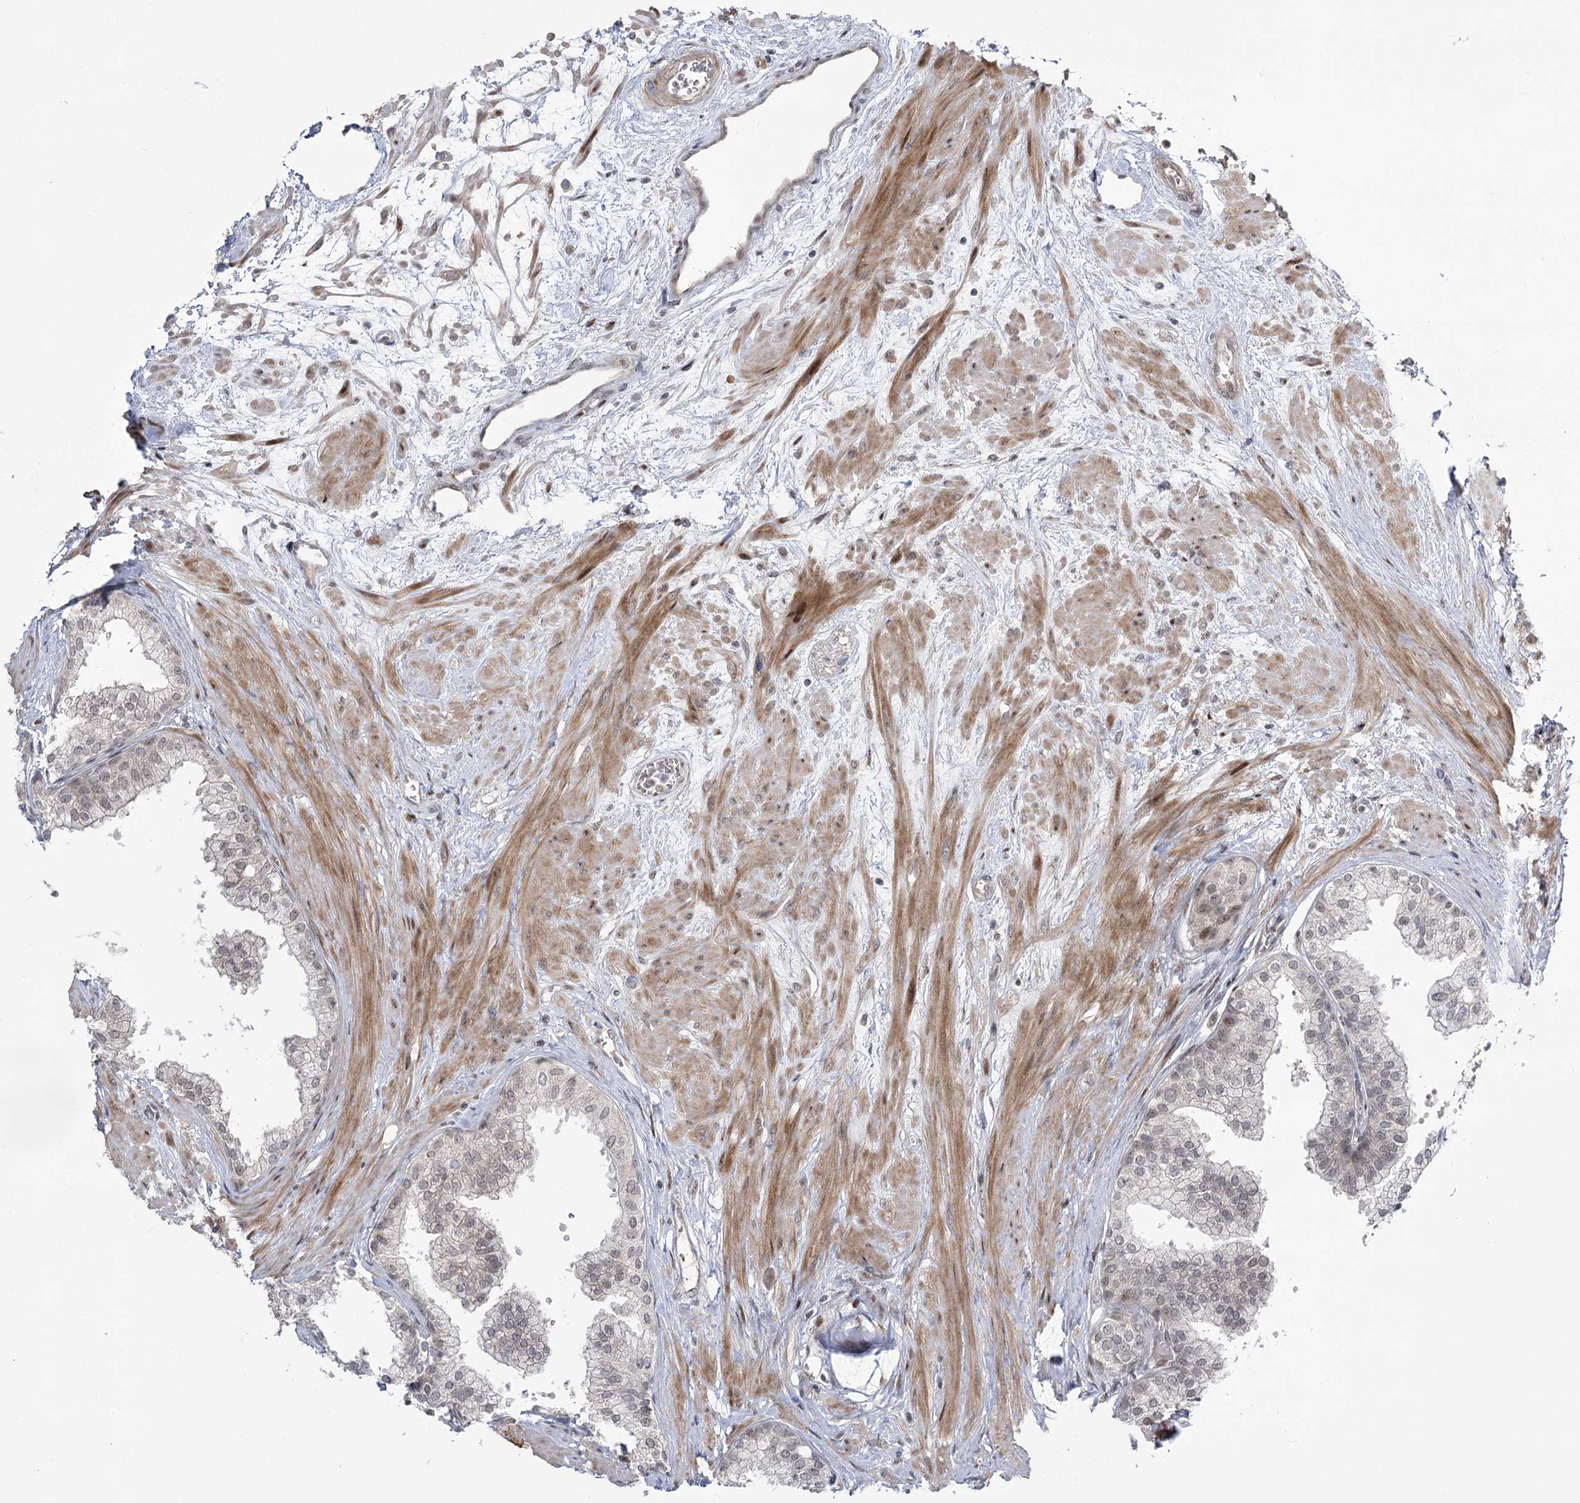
{"staining": {"intensity": "weak", "quantity": "<25%", "location": "nuclear"}, "tissue": "prostate", "cell_type": "Glandular cells", "image_type": "normal", "snomed": [{"axis": "morphology", "description": "Normal tissue, NOS"}, {"axis": "topography", "description": "Prostate"}], "caption": "Immunohistochemistry (IHC) photomicrograph of benign prostate stained for a protein (brown), which exhibits no expression in glandular cells. (DAB immunohistochemistry (IHC) with hematoxylin counter stain).", "gene": "HELQ", "patient": {"sex": "male", "age": 60}}